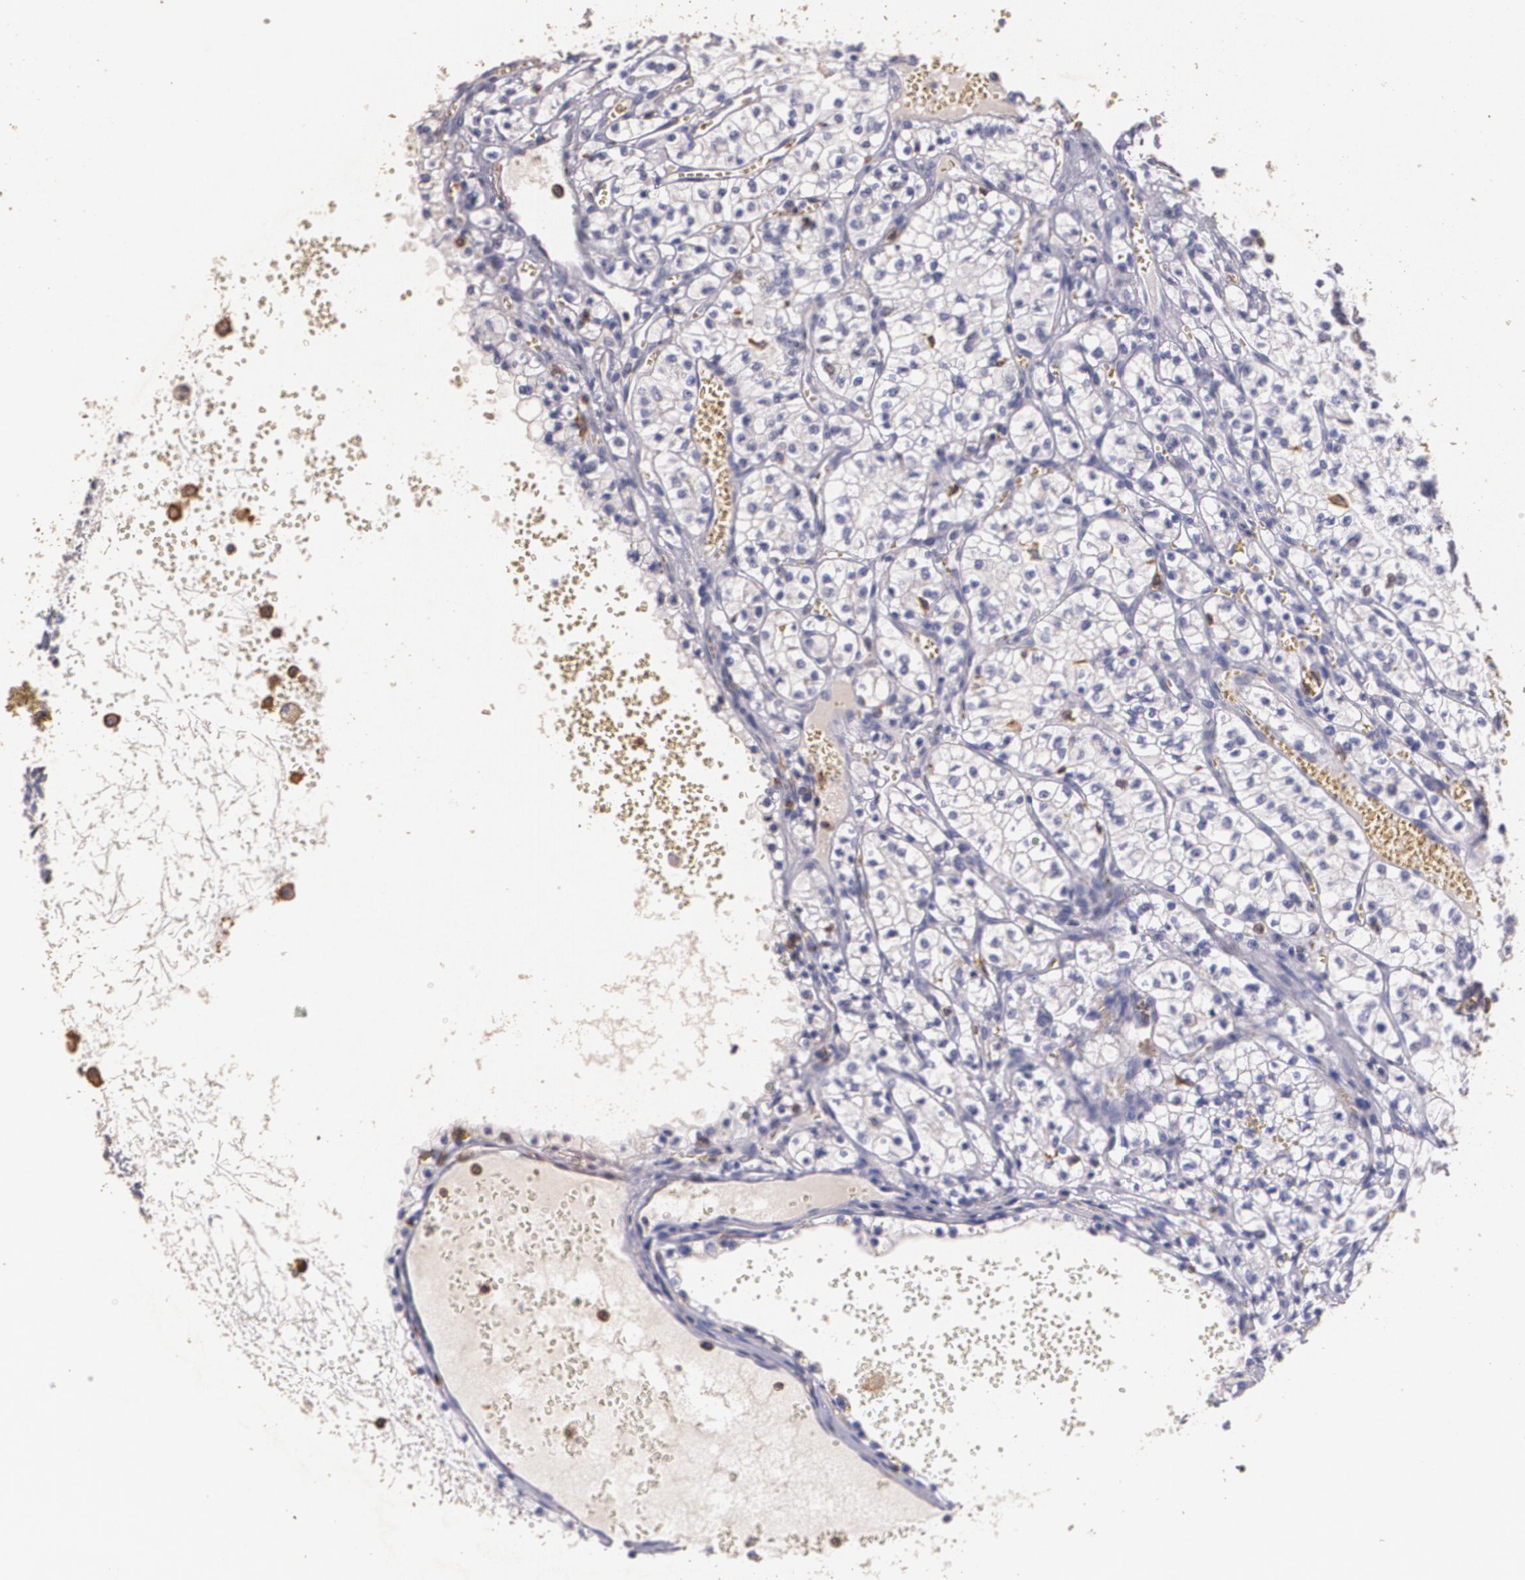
{"staining": {"intensity": "negative", "quantity": "none", "location": "none"}, "tissue": "renal cancer", "cell_type": "Tumor cells", "image_type": "cancer", "snomed": [{"axis": "morphology", "description": "Adenocarcinoma, NOS"}, {"axis": "topography", "description": "Kidney"}], "caption": "DAB immunohistochemical staining of renal cancer (adenocarcinoma) demonstrates no significant staining in tumor cells.", "gene": "TGFBR1", "patient": {"sex": "male", "age": 61}}